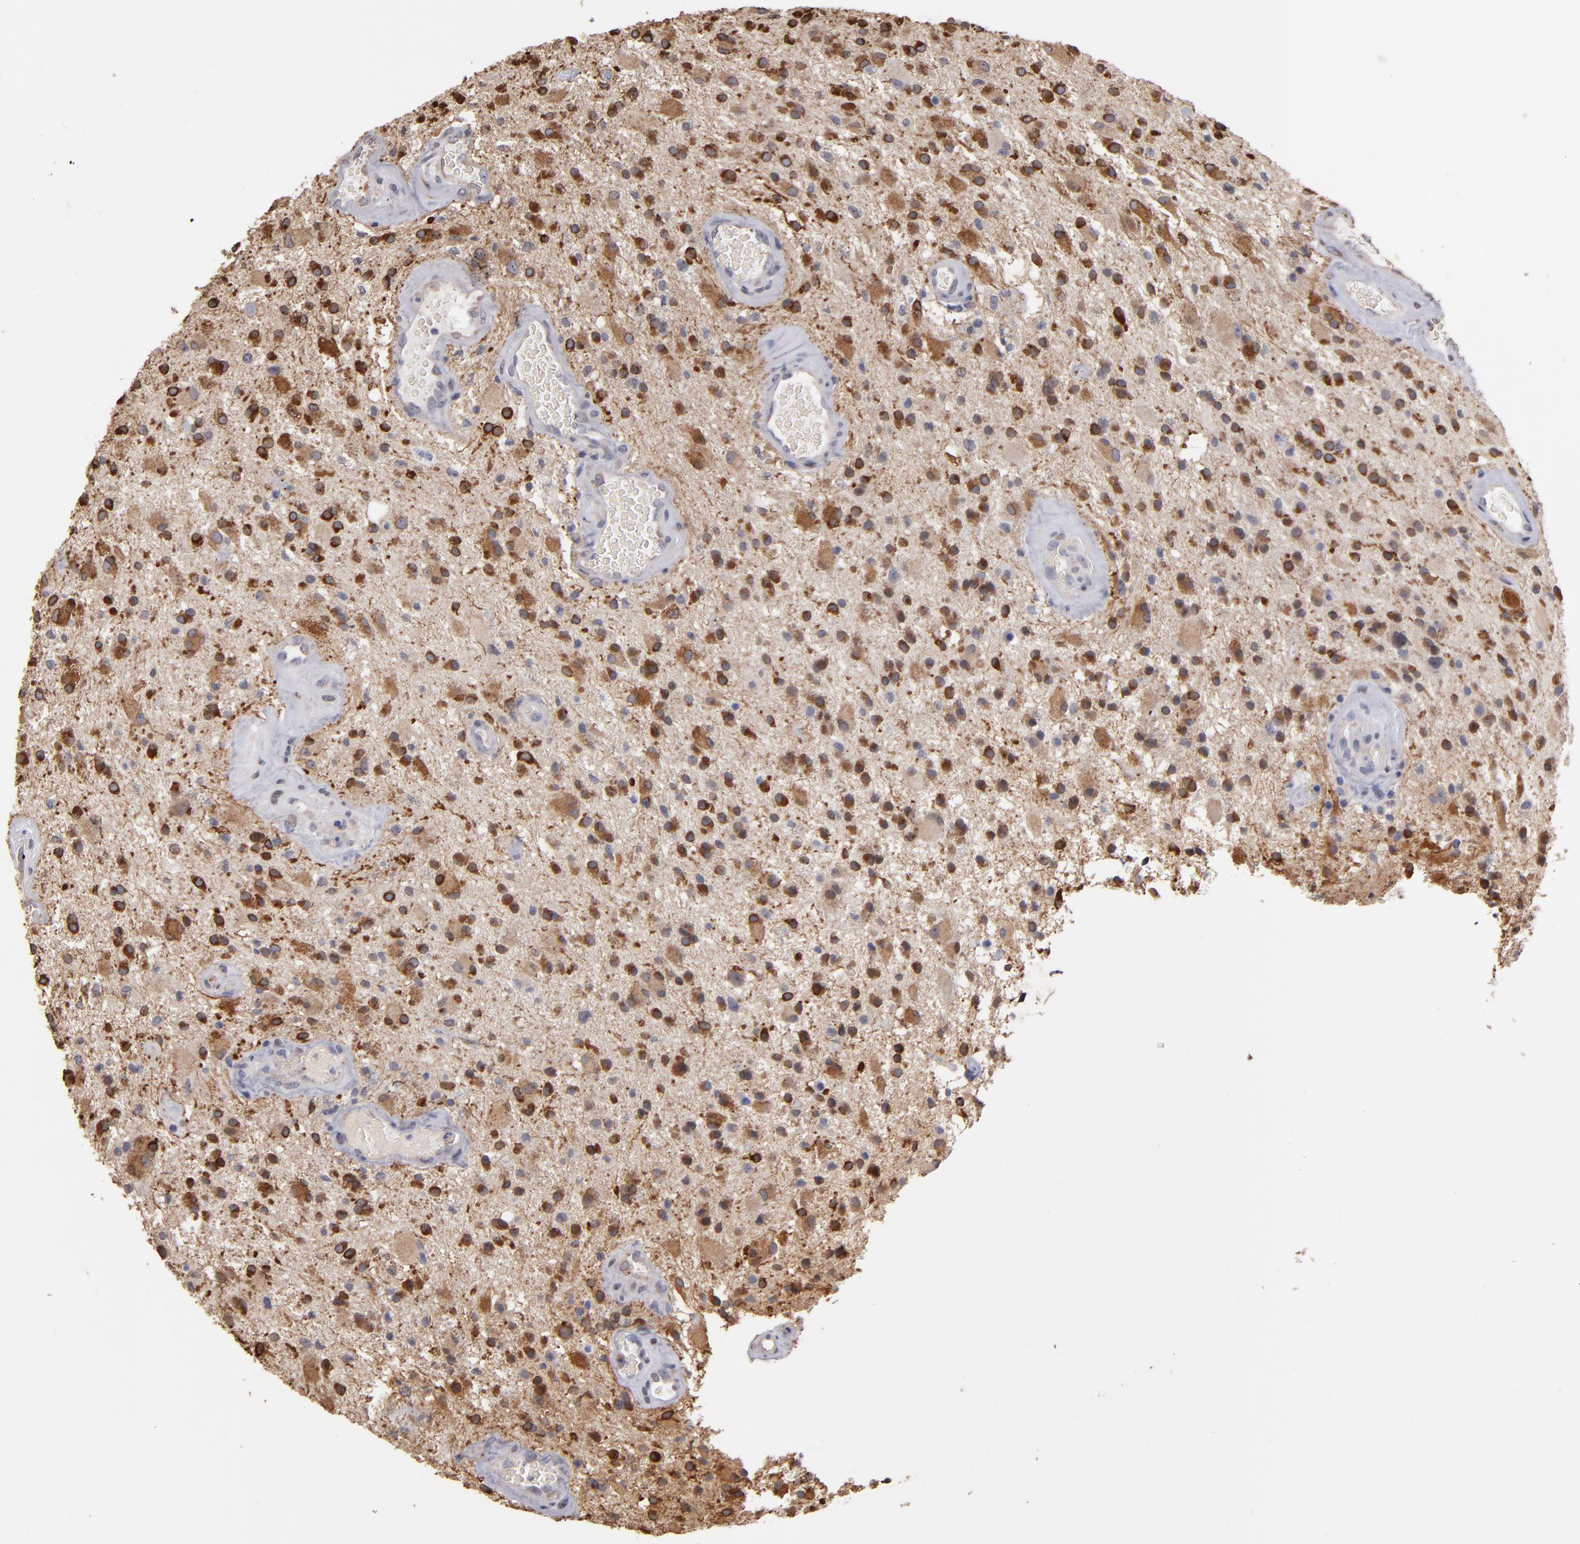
{"staining": {"intensity": "strong", "quantity": ">75%", "location": "cytoplasmic/membranous"}, "tissue": "glioma", "cell_type": "Tumor cells", "image_type": "cancer", "snomed": [{"axis": "morphology", "description": "Glioma, malignant, Low grade"}, {"axis": "topography", "description": "Brain"}], "caption": "High-power microscopy captured an immunohistochemistry histopathology image of malignant glioma (low-grade), revealing strong cytoplasmic/membranous expression in approximately >75% of tumor cells.", "gene": "PGRMC1", "patient": {"sex": "male", "age": 58}}